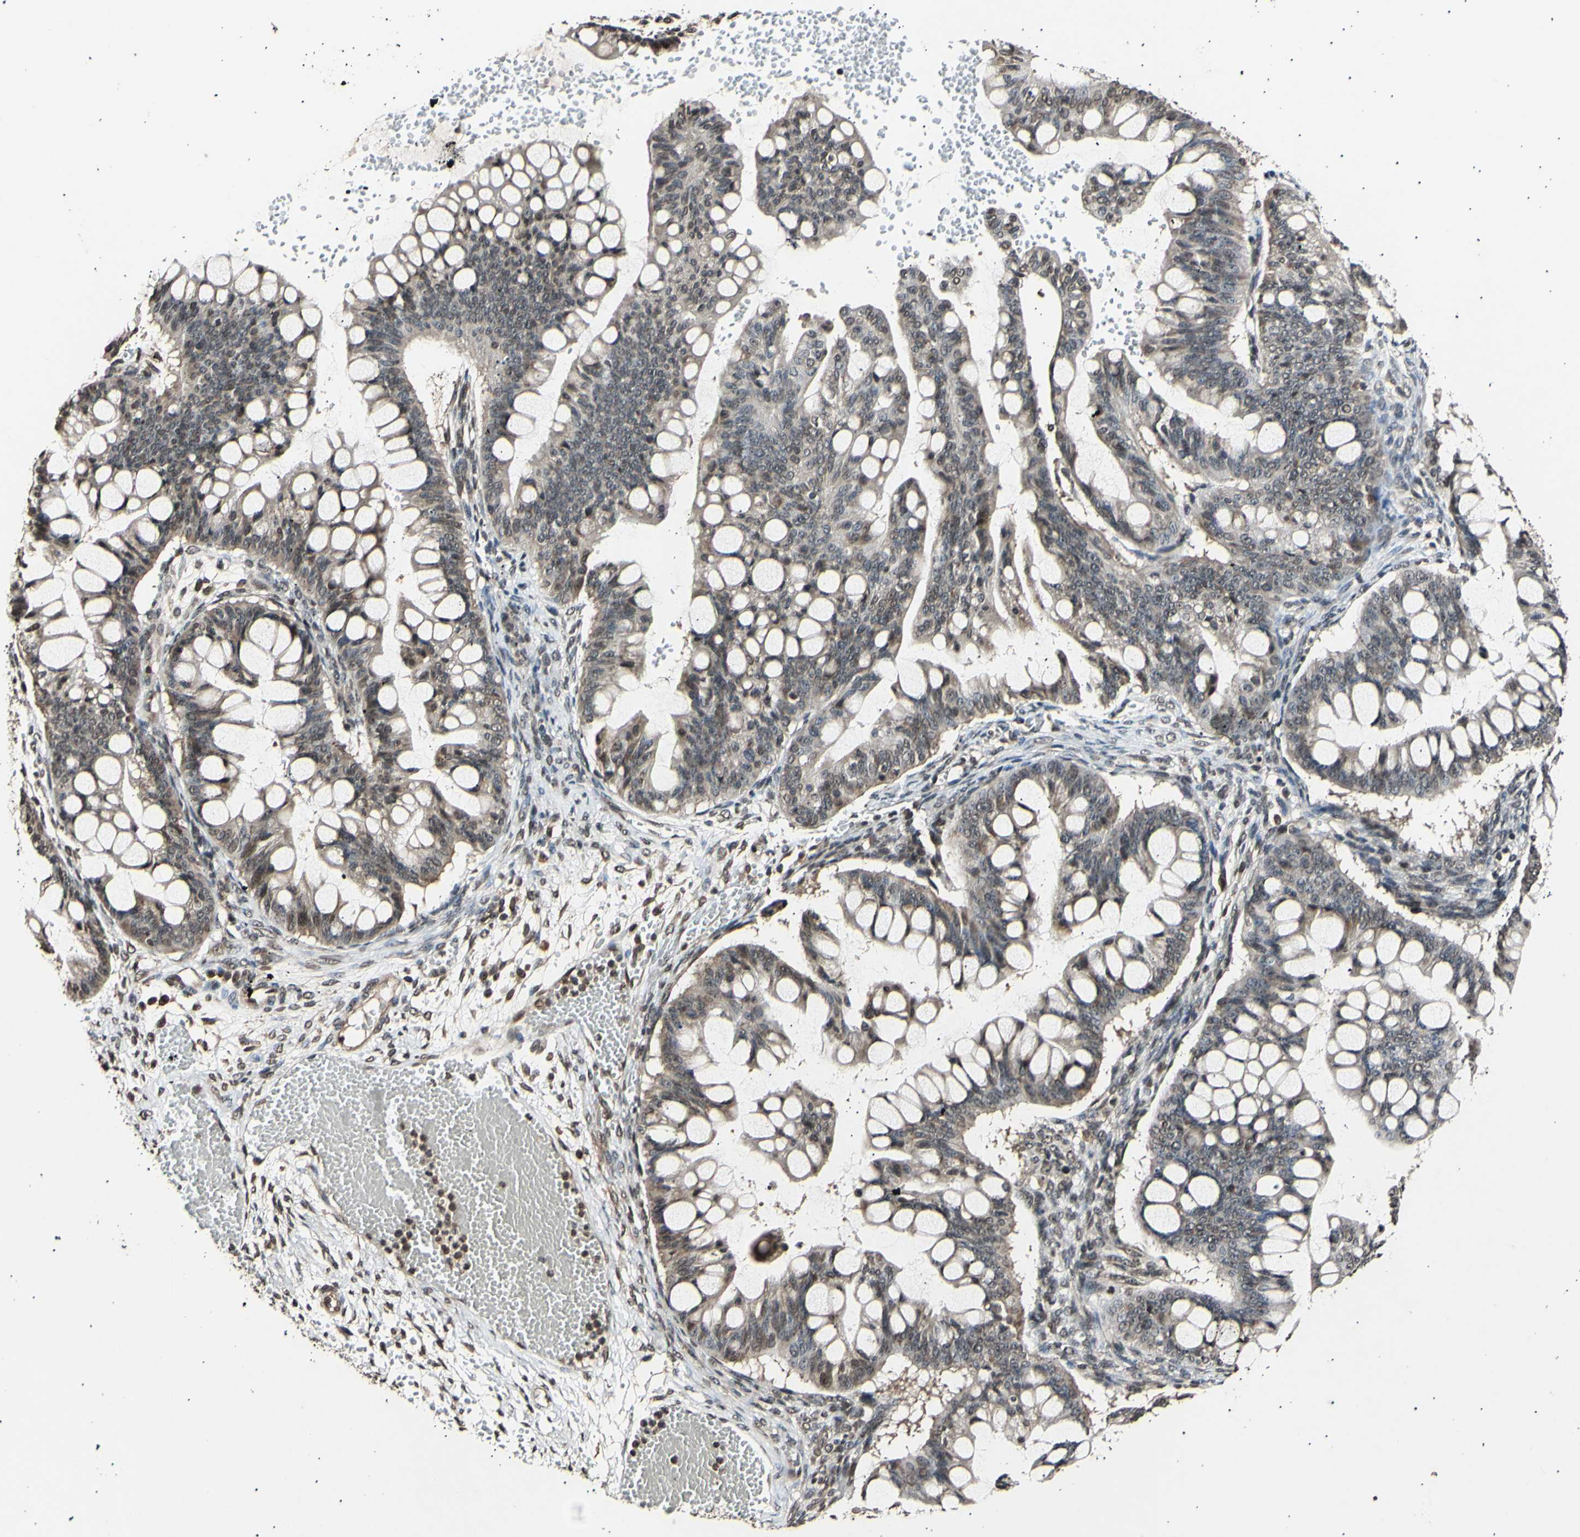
{"staining": {"intensity": "weak", "quantity": "25%-75%", "location": "cytoplasmic/membranous,nuclear"}, "tissue": "ovarian cancer", "cell_type": "Tumor cells", "image_type": "cancer", "snomed": [{"axis": "morphology", "description": "Cystadenocarcinoma, mucinous, NOS"}, {"axis": "topography", "description": "Ovary"}], "caption": "Protein staining of ovarian mucinous cystadenocarcinoma tissue exhibits weak cytoplasmic/membranous and nuclear positivity in about 25%-75% of tumor cells. (Stains: DAB in brown, nuclei in blue, Microscopy: brightfield microscopy at high magnification).", "gene": "ANAPC7", "patient": {"sex": "female", "age": 73}}